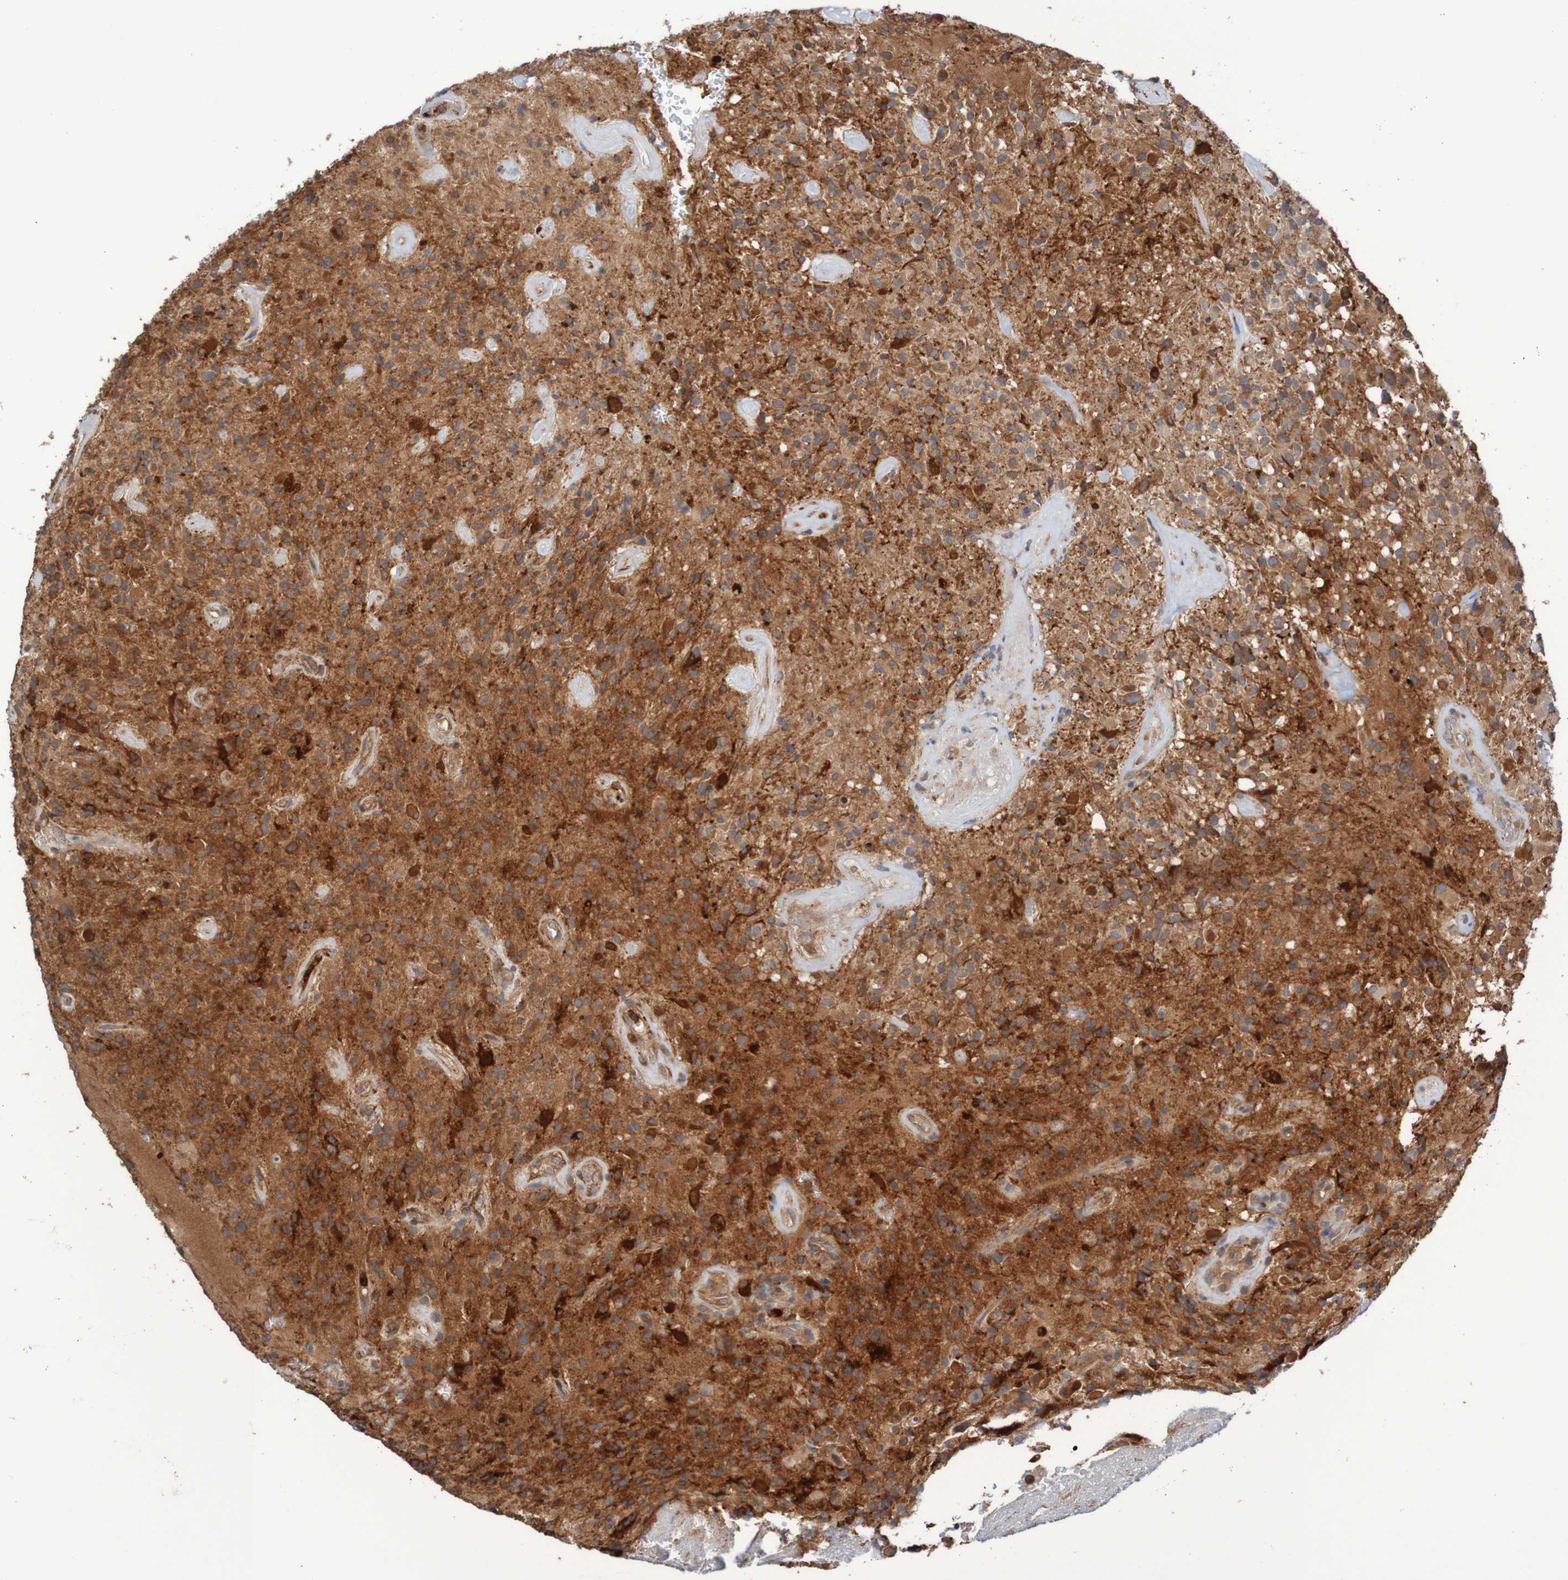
{"staining": {"intensity": "strong", "quantity": ">75%", "location": "cytoplasmic/membranous"}, "tissue": "glioma", "cell_type": "Tumor cells", "image_type": "cancer", "snomed": [{"axis": "morphology", "description": "Glioma, malignant, High grade"}, {"axis": "topography", "description": "Brain"}], "caption": "DAB (3,3'-diaminobenzidine) immunohistochemical staining of malignant glioma (high-grade) displays strong cytoplasmic/membranous protein staining in approximately >75% of tumor cells. Nuclei are stained in blue.", "gene": "ST8SIA6", "patient": {"sex": "male", "age": 71}}